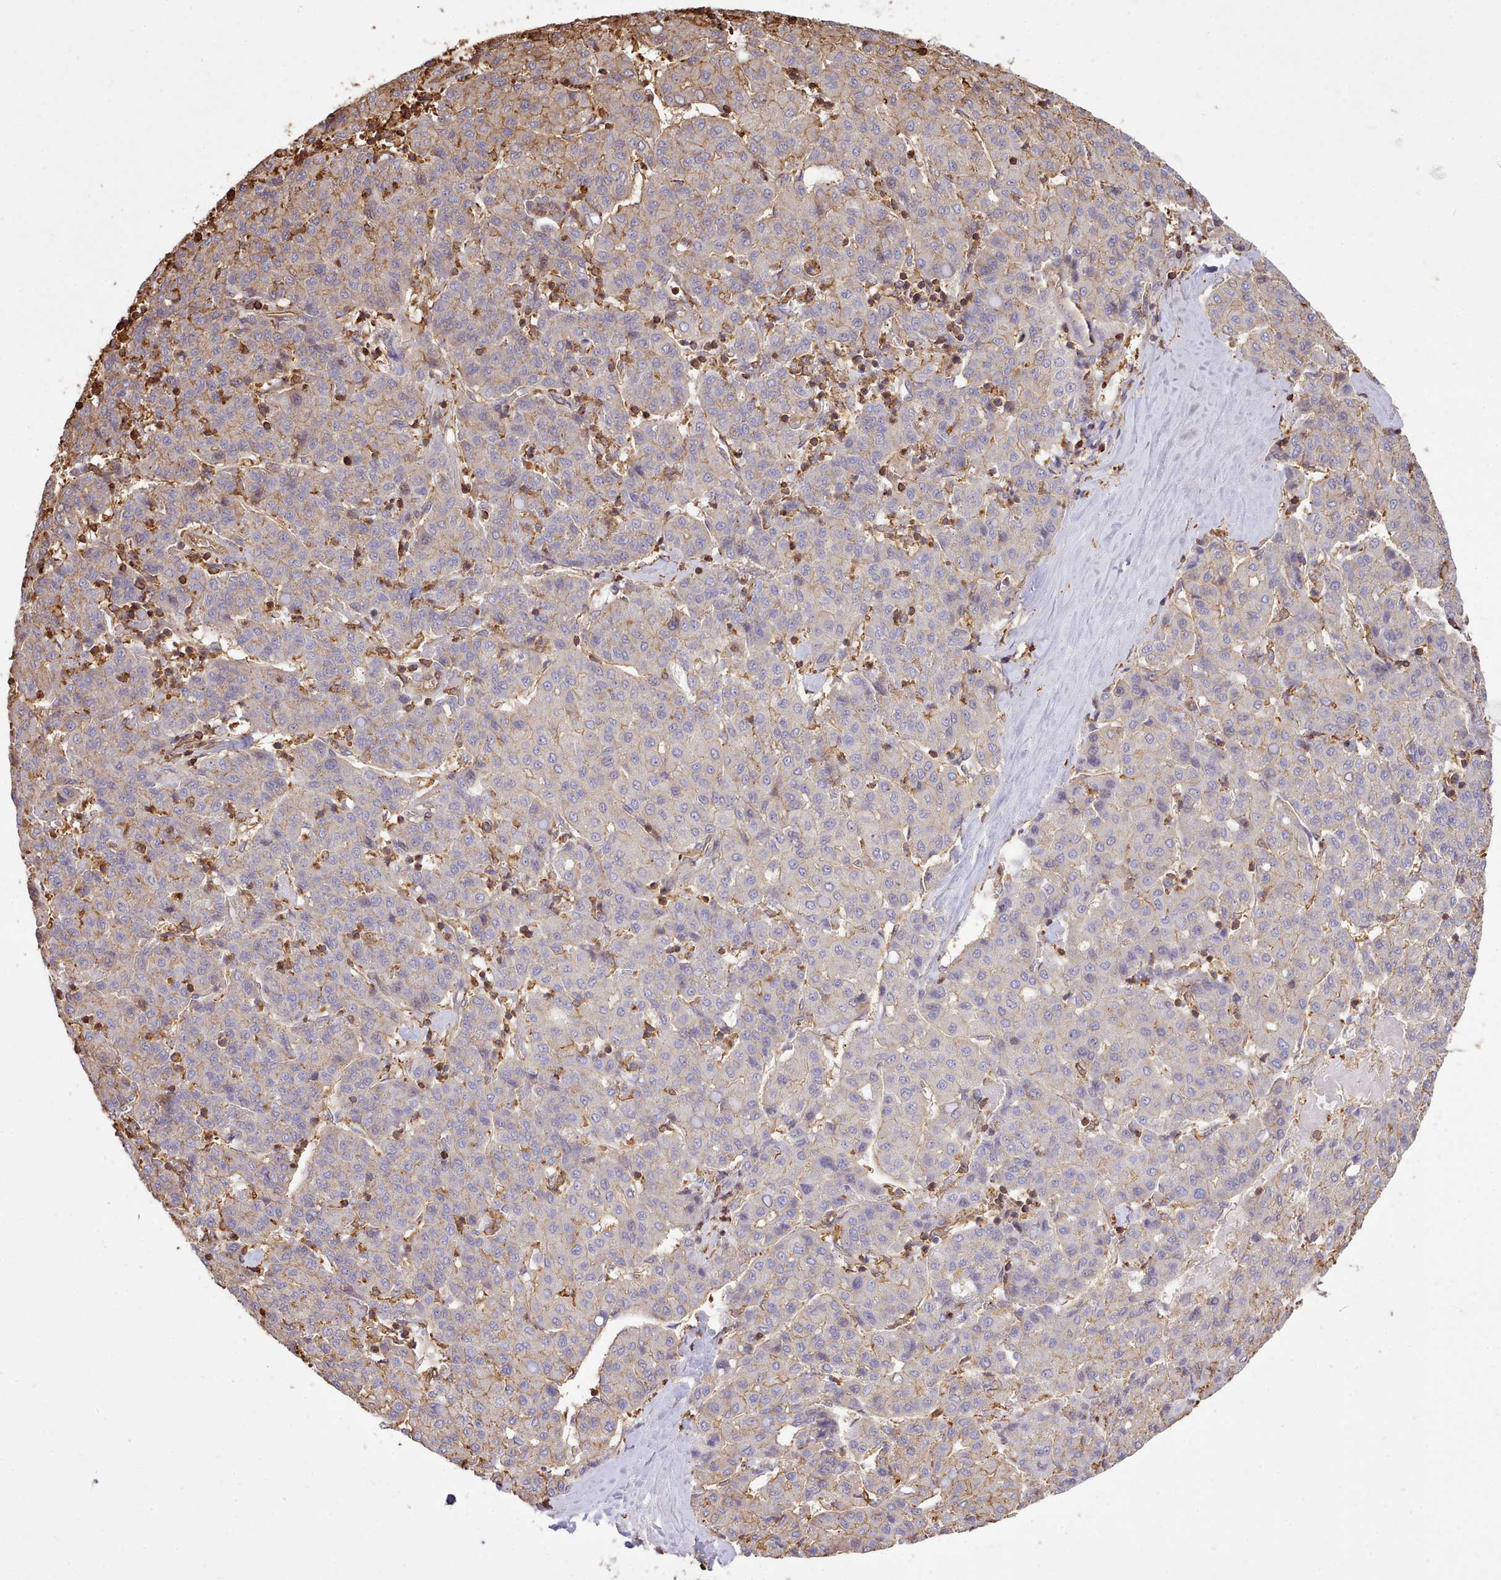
{"staining": {"intensity": "moderate", "quantity": "25%-75%", "location": "cytoplasmic/membranous"}, "tissue": "liver cancer", "cell_type": "Tumor cells", "image_type": "cancer", "snomed": [{"axis": "morphology", "description": "Carcinoma, Hepatocellular, NOS"}, {"axis": "topography", "description": "Liver"}], "caption": "Brown immunohistochemical staining in human liver cancer displays moderate cytoplasmic/membranous staining in about 25%-75% of tumor cells. The protein is stained brown, and the nuclei are stained in blue (DAB (3,3'-diaminobenzidine) IHC with brightfield microscopy, high magnification).", "gene": "CAPZA1", "patient": {"sex": "male", "age": 65}}